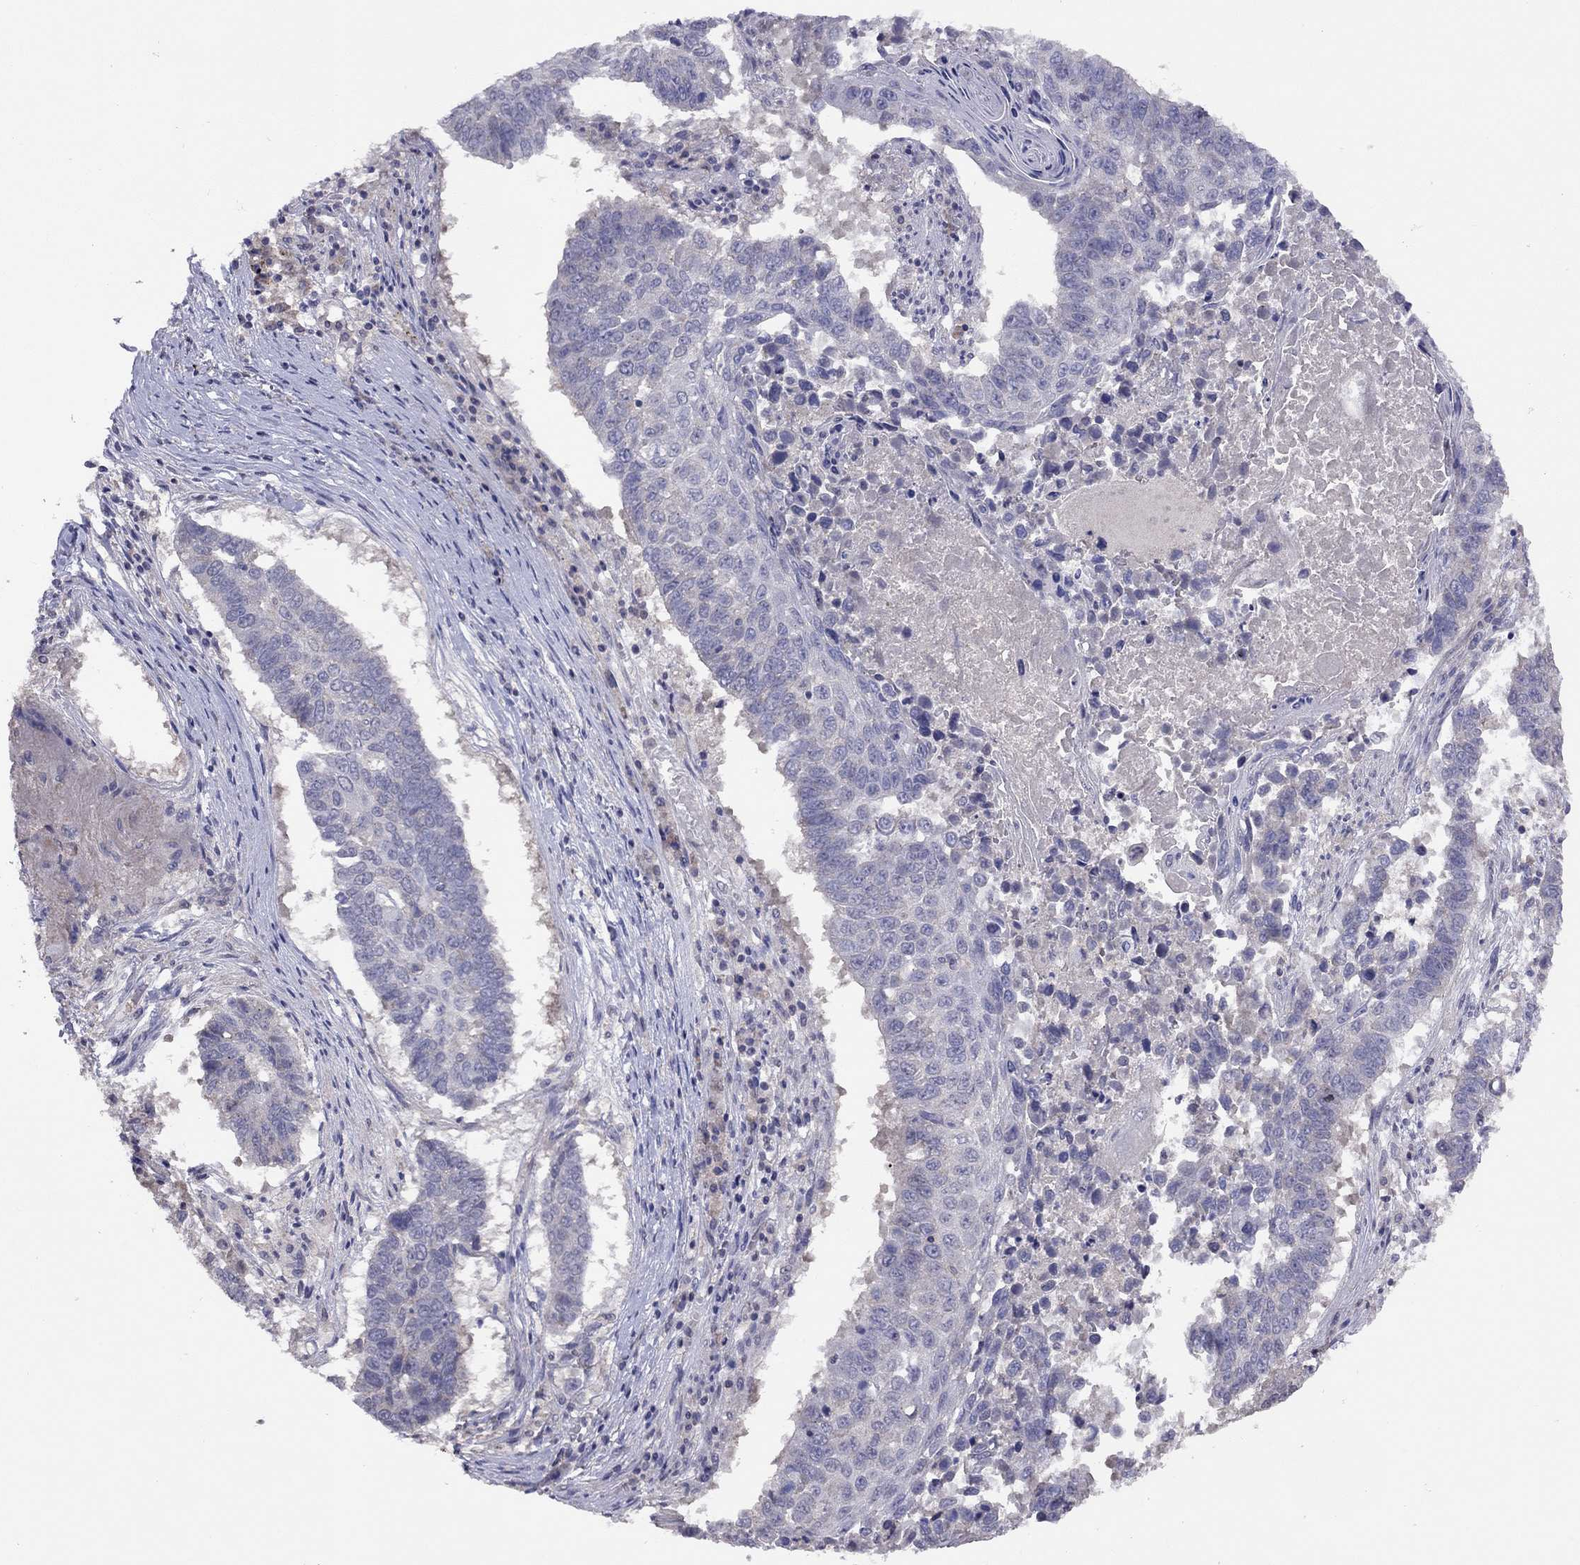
{"staining": {"intensity": "negative", "quantity": "none", "location": "none"}, "tissue": "lung cancer", "cell_type": "Tumor cells", "image_type": "cancer", "snomed": [{"axis": "morphology", "description": "Squamous cell carcinoma, NOS"}, {"axis": "topography", "description": "Lung"}], "caption": "Micrograph shows no significant protein staining in tumor cells of lung cancer.", "gene": "RTP5", "patient": {"sex": "male", "age": 73}}